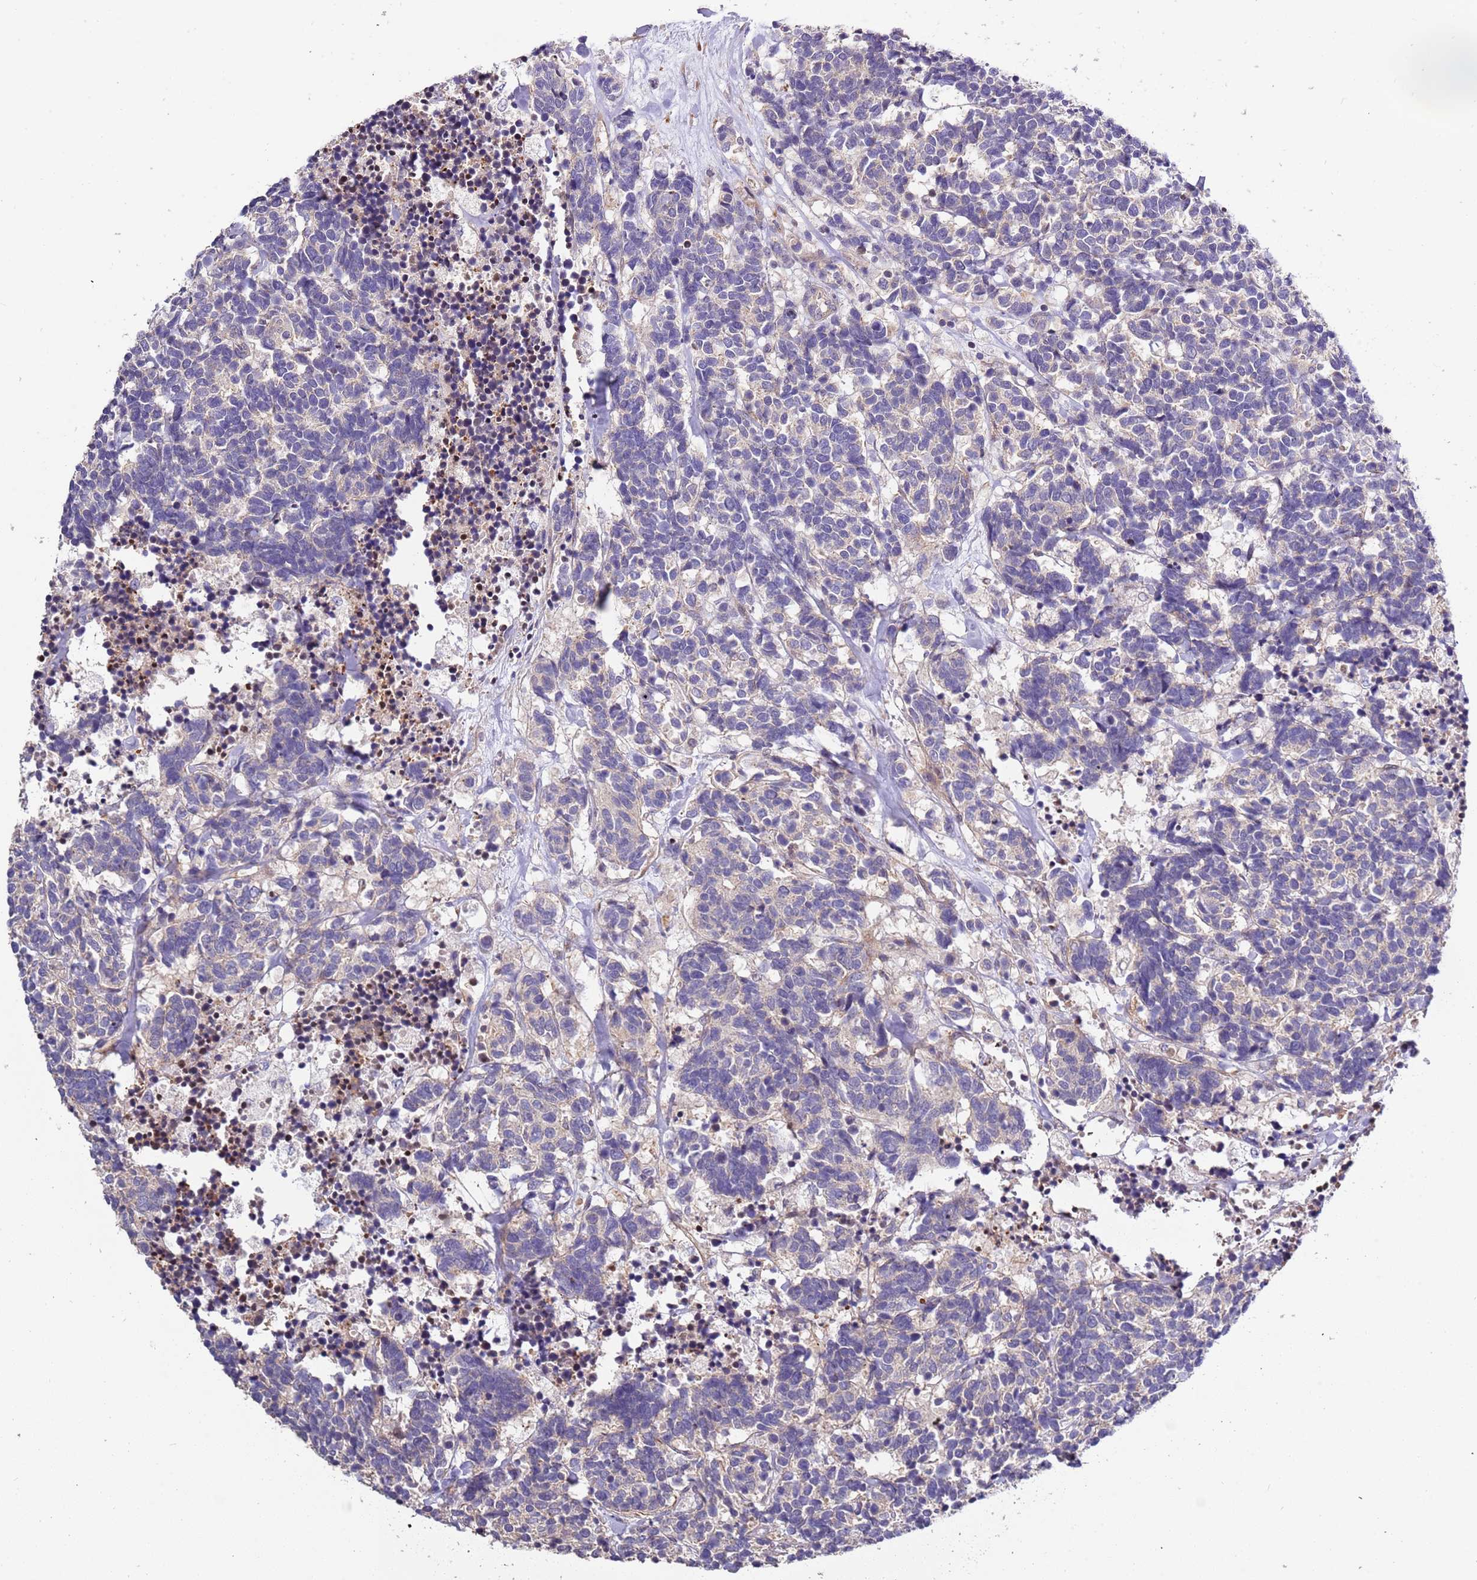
{"staining": {"intensity": "negative", "quantity": "none", "location": "none"}, "tissue": "carcinoid", "cell_type": "Tumor cells", "image_type": "cancer", "snomed": [{"axis": "morphology", "description": "Carcinoma, NOS"}, {"axis": "morphology", "description": "Carcinoid, malignant, NOS"}, {"axis": "topography", "description": "Urinary bladder"}], "caption": "Immunohistochemistry of human carcinoid (malignant) displays no positivity in tumor cells.", "gene": "LAMB4", "patient": {"sex": "male", "age": 57}}